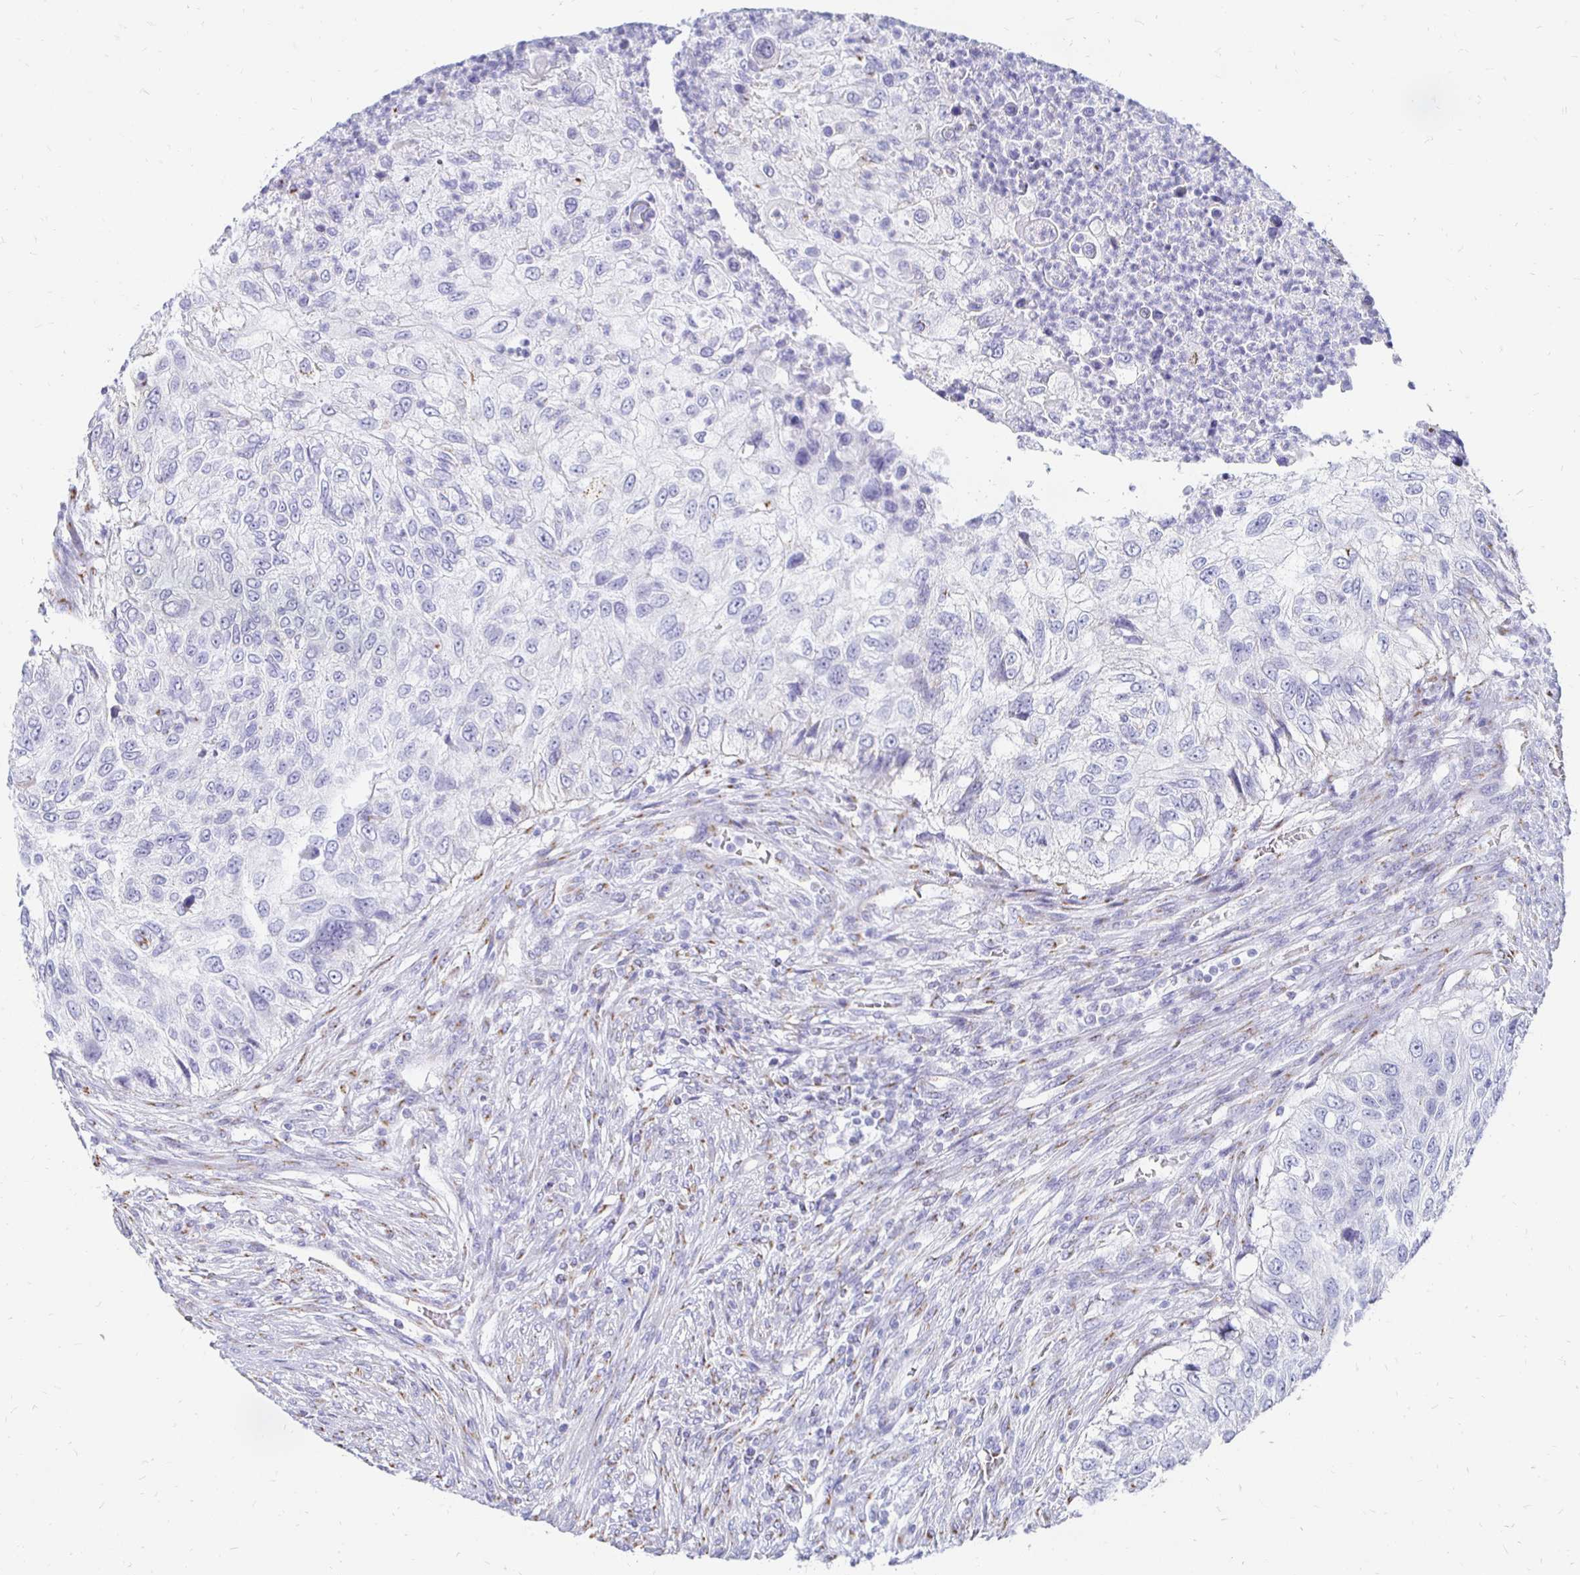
{"staining": {"intensity": "negative", "quantity": "none", "location": "none"}, "tissue": "urothelial cancer", "cell_type": "Tumor cells", "image_type": "cancer", "snomed": [{"axis": "morphology", "description": "Urothelial carcinoma, High grade"}, {"axis": "topography", "description": "Urinary bladder"}], "caption": "Tumor cells show no significant positivity in urothelial cancer.", "gene": "PAGE4", "patient": {"sex": "female", "age": 60}}